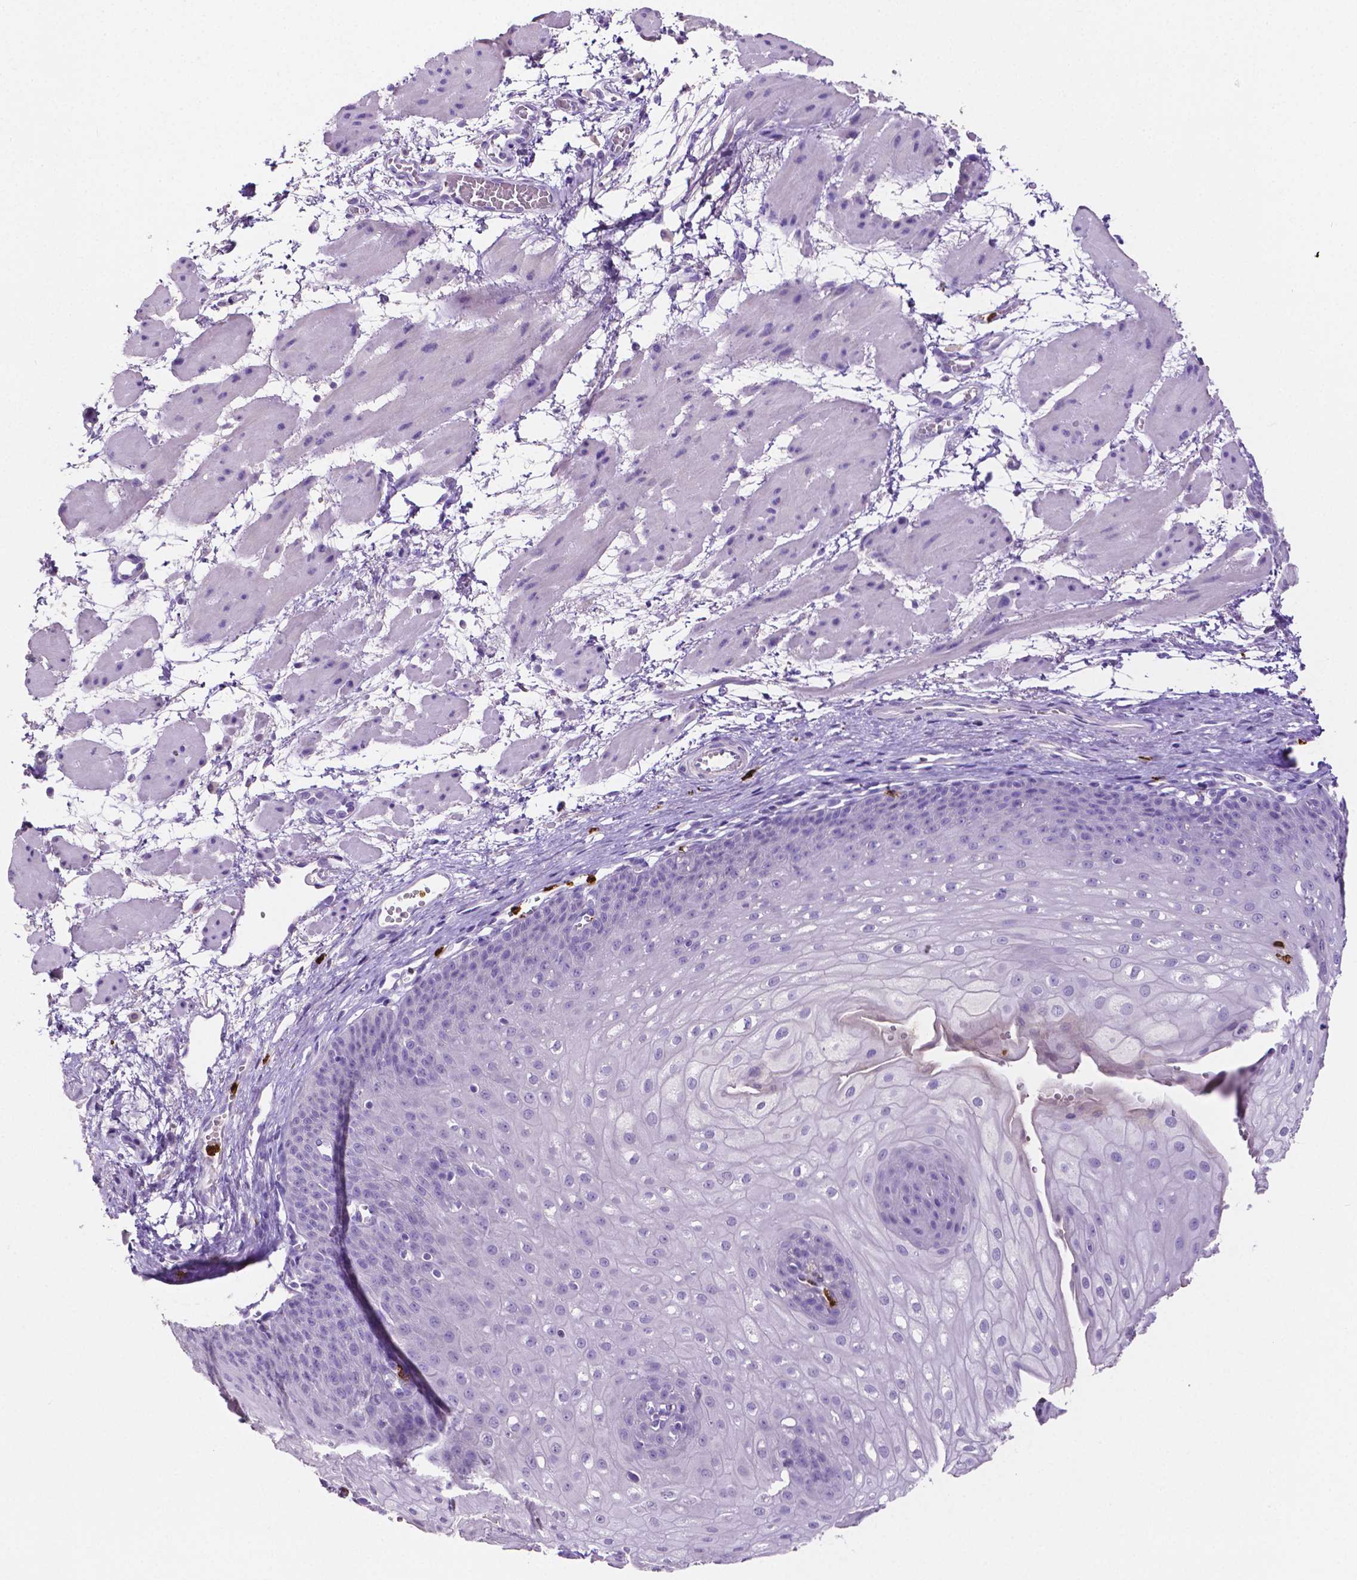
{"staining": {"intensity": "negative", "quantity": "none", "location": "none"}, "tissue": "esophagus", "cell_type": "Squamous epithelial cells", "image_type": "normal", "snomed": [{"axis": "morphology", "description": "Normal tissue, NOS"}, {"axis": "topography", "description": "Esophagus"}], "caption": "Squamous epithelial cells are negative for protein expression in benign human esophagus. (DAB immunohistochemistry, high magnification).", "gene": "MMP9", "patient": {"sex": "male", "age": 71}}